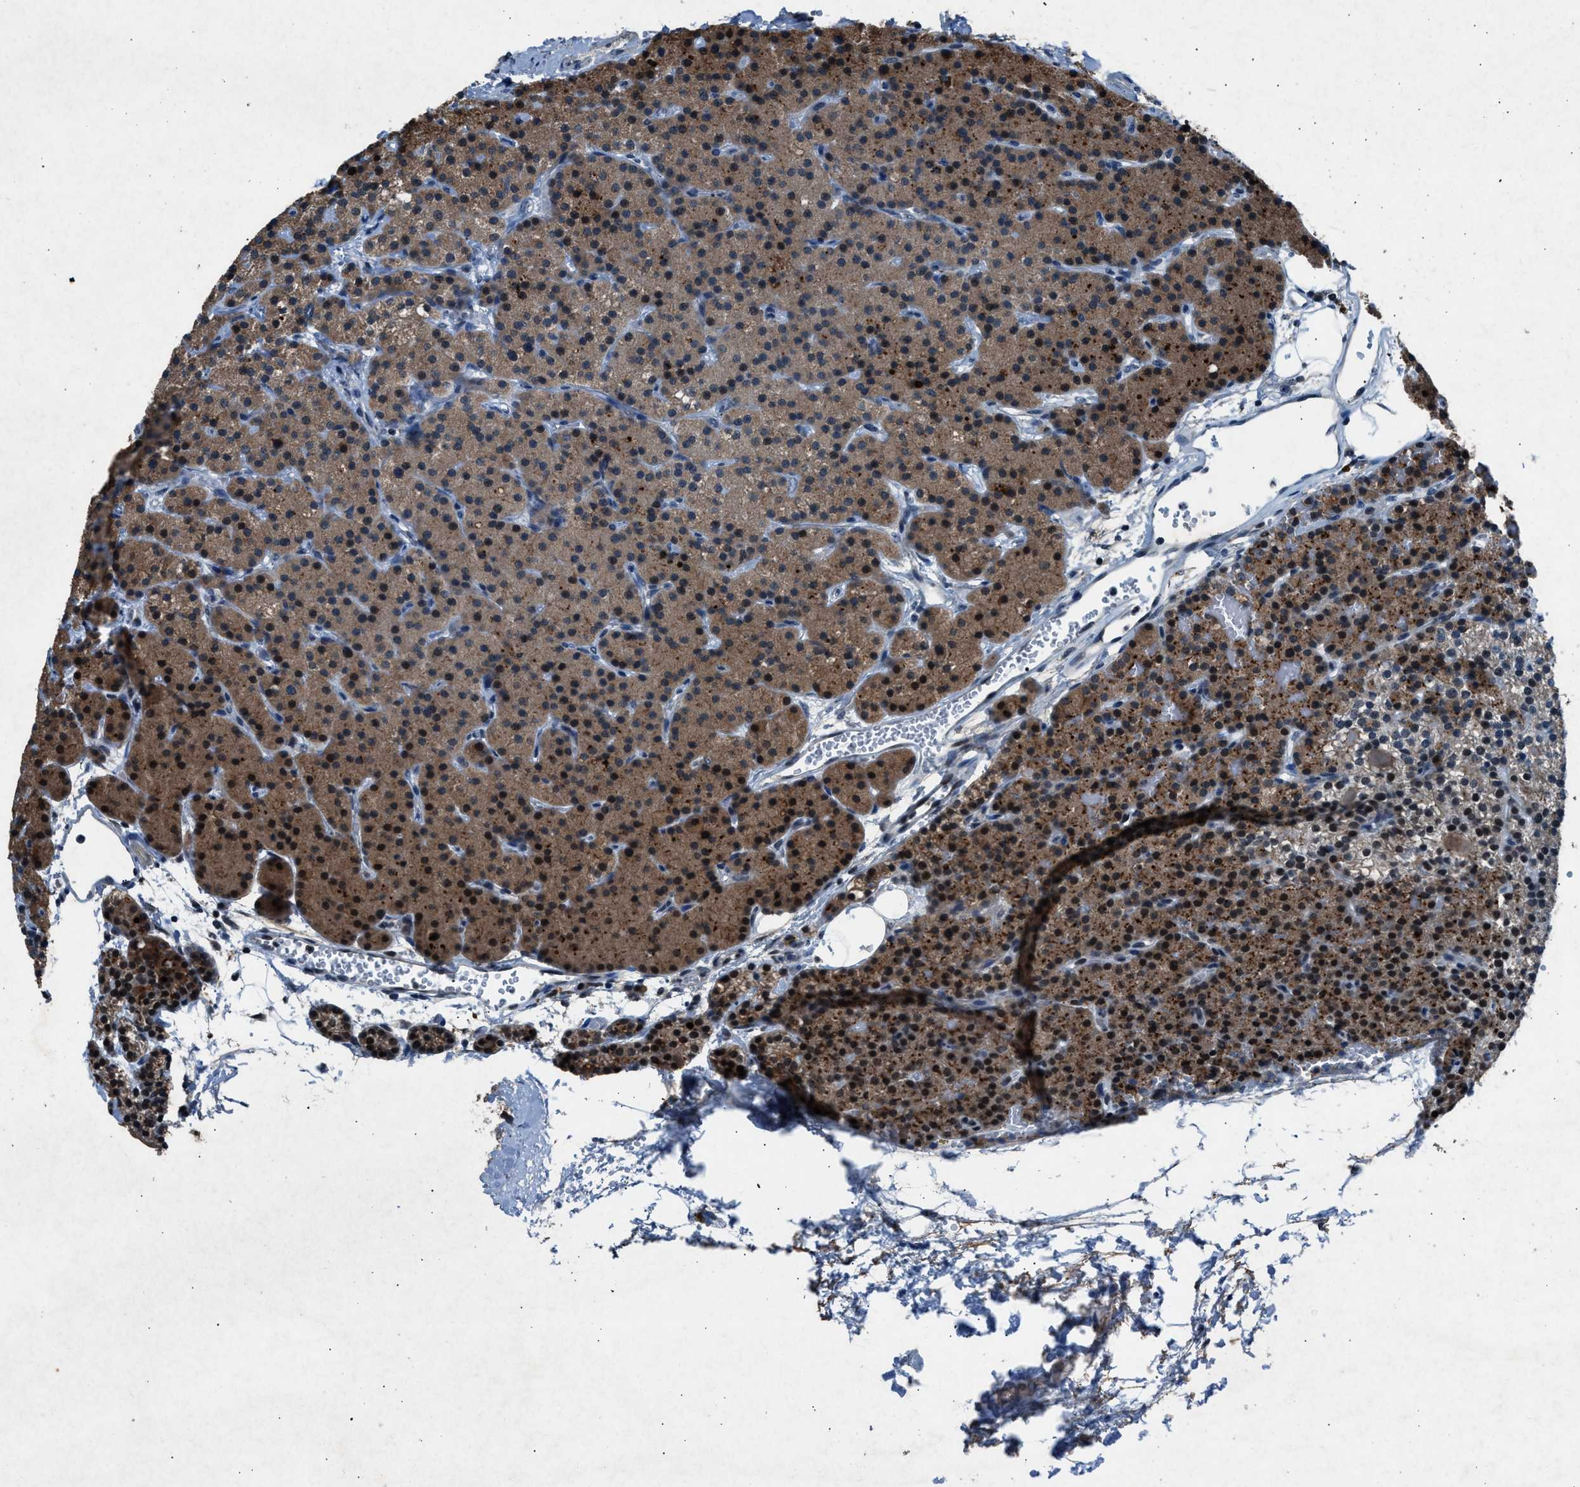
{"staining": {"intensity": "moderate", "quantity": "25%-75%", "location": "cytoplasmic/membranous,nuclear"}, "tissue": "parathyroid gland", "cell_type": "Glandular cells", "image_type": "normal", "snomed": [{"axis": "morphology", "description": "Normal tissue, NOS"}, {"axis": "morphology", "description": "Adenoma, NOS"}, {"axis": "topography", "description": "Parathyroid gland"}], "caption": "This is a histology image of immunohistochemistry (IHC) staining of unremarkable parathyroid gland, which shows moderate staining in the cytoplasmic/membranous,nuclear of glandular cells.", "gene": "ADCY1", "patient": {"sex": "male", "age": 75}}